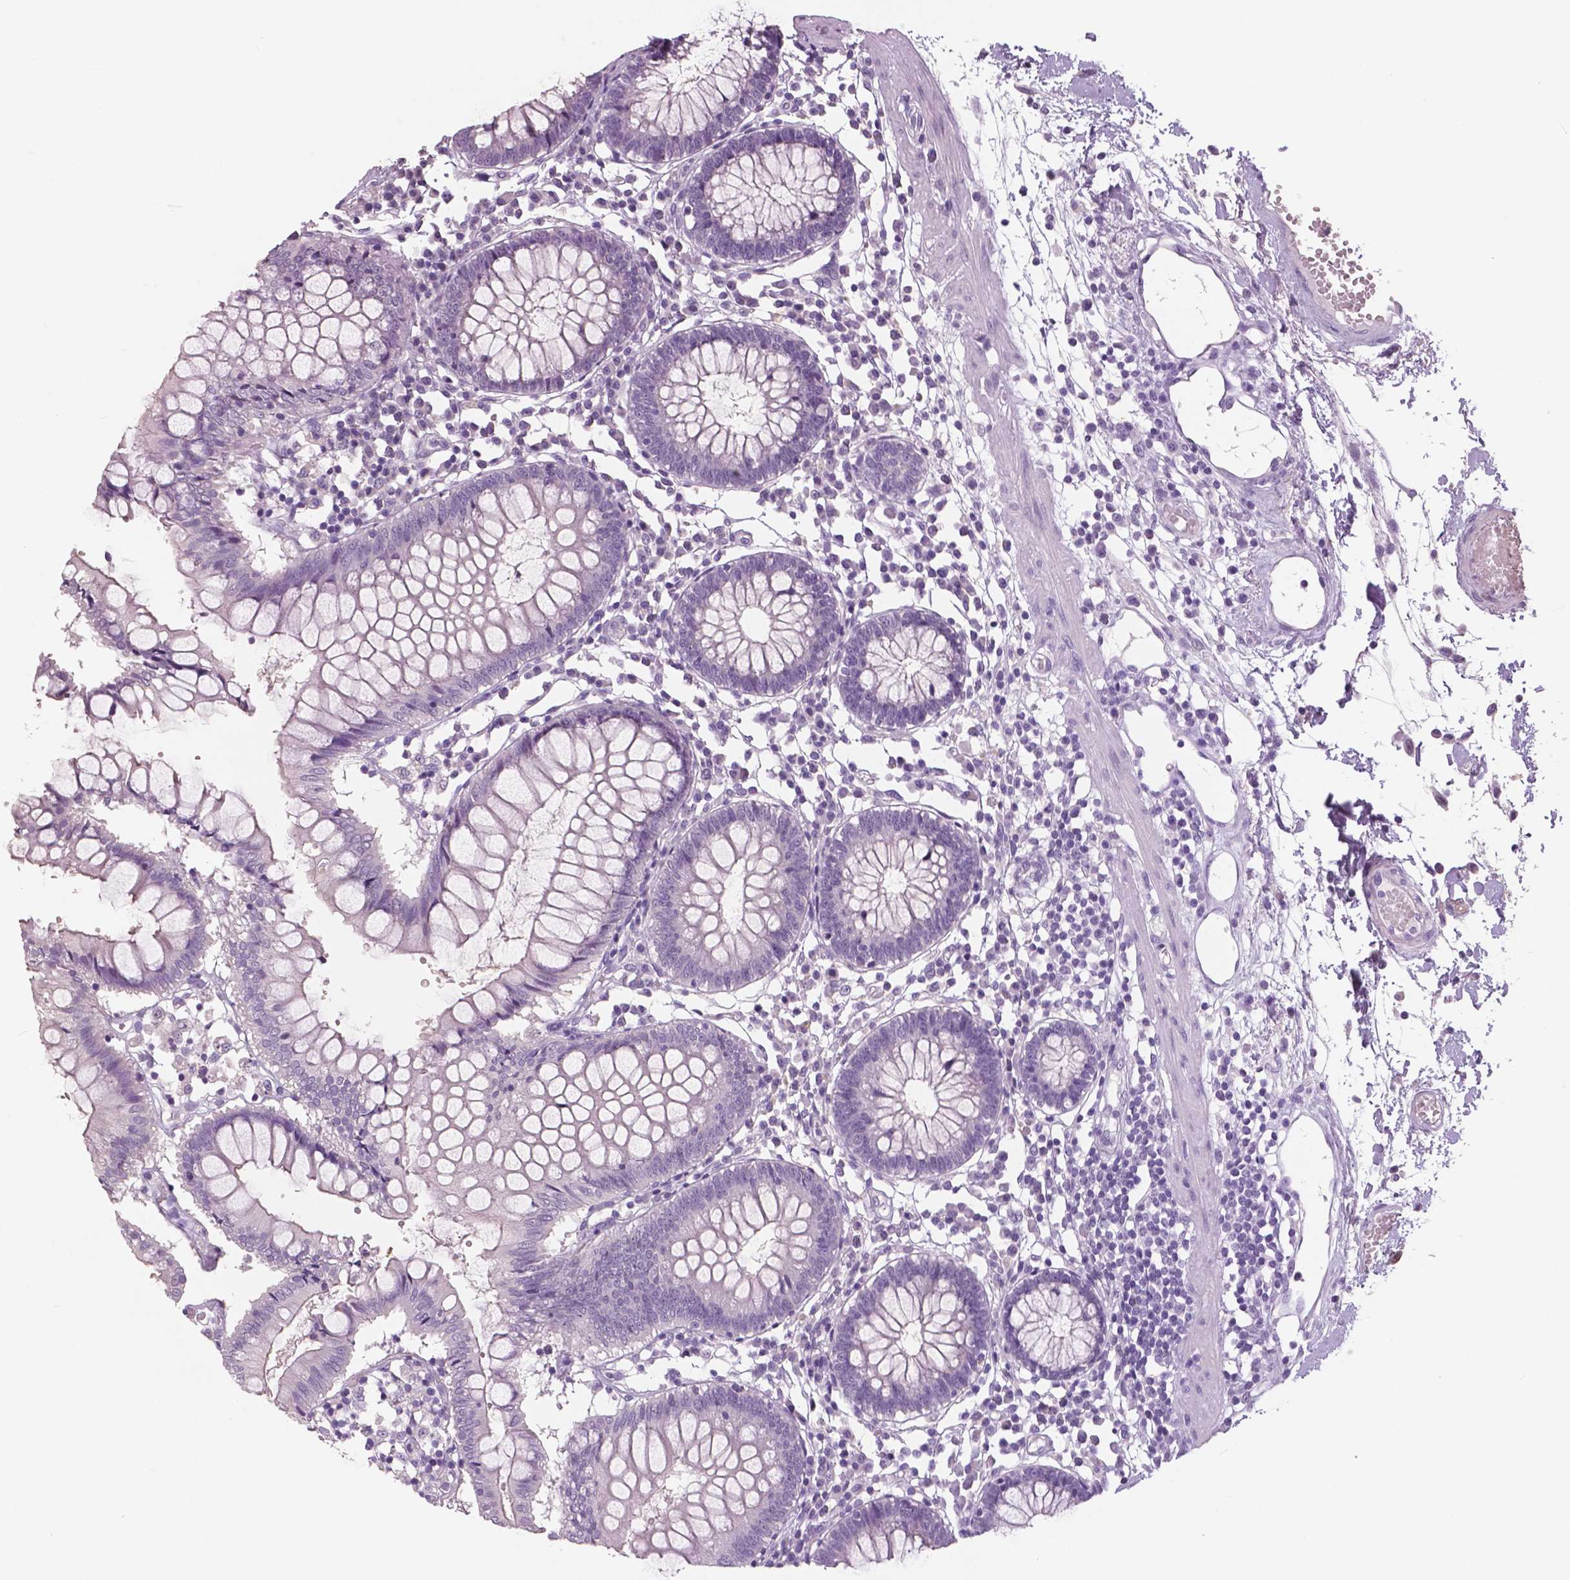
{"staining": {"intensity": "negative", "quantity": "none", "location": "none"}, "tissue": "colon", "cell_type": "Endothelial cells", "image_type": "normal", "snomed": [{"axis": "morphology", "description": "Normal tissue, NOS"}, {"axis": "morphology", "description": "Adenocarcinoma, NOS"}, {"axis": "topography", "description": "Colon"}], "caption": "Endothelial cells show no significant protein staining in unremarkable colon. (DAB immunohistochemistry, high magnification).", "gene": "NECAB1", "patient": {"sex": "male", "age": 83}}